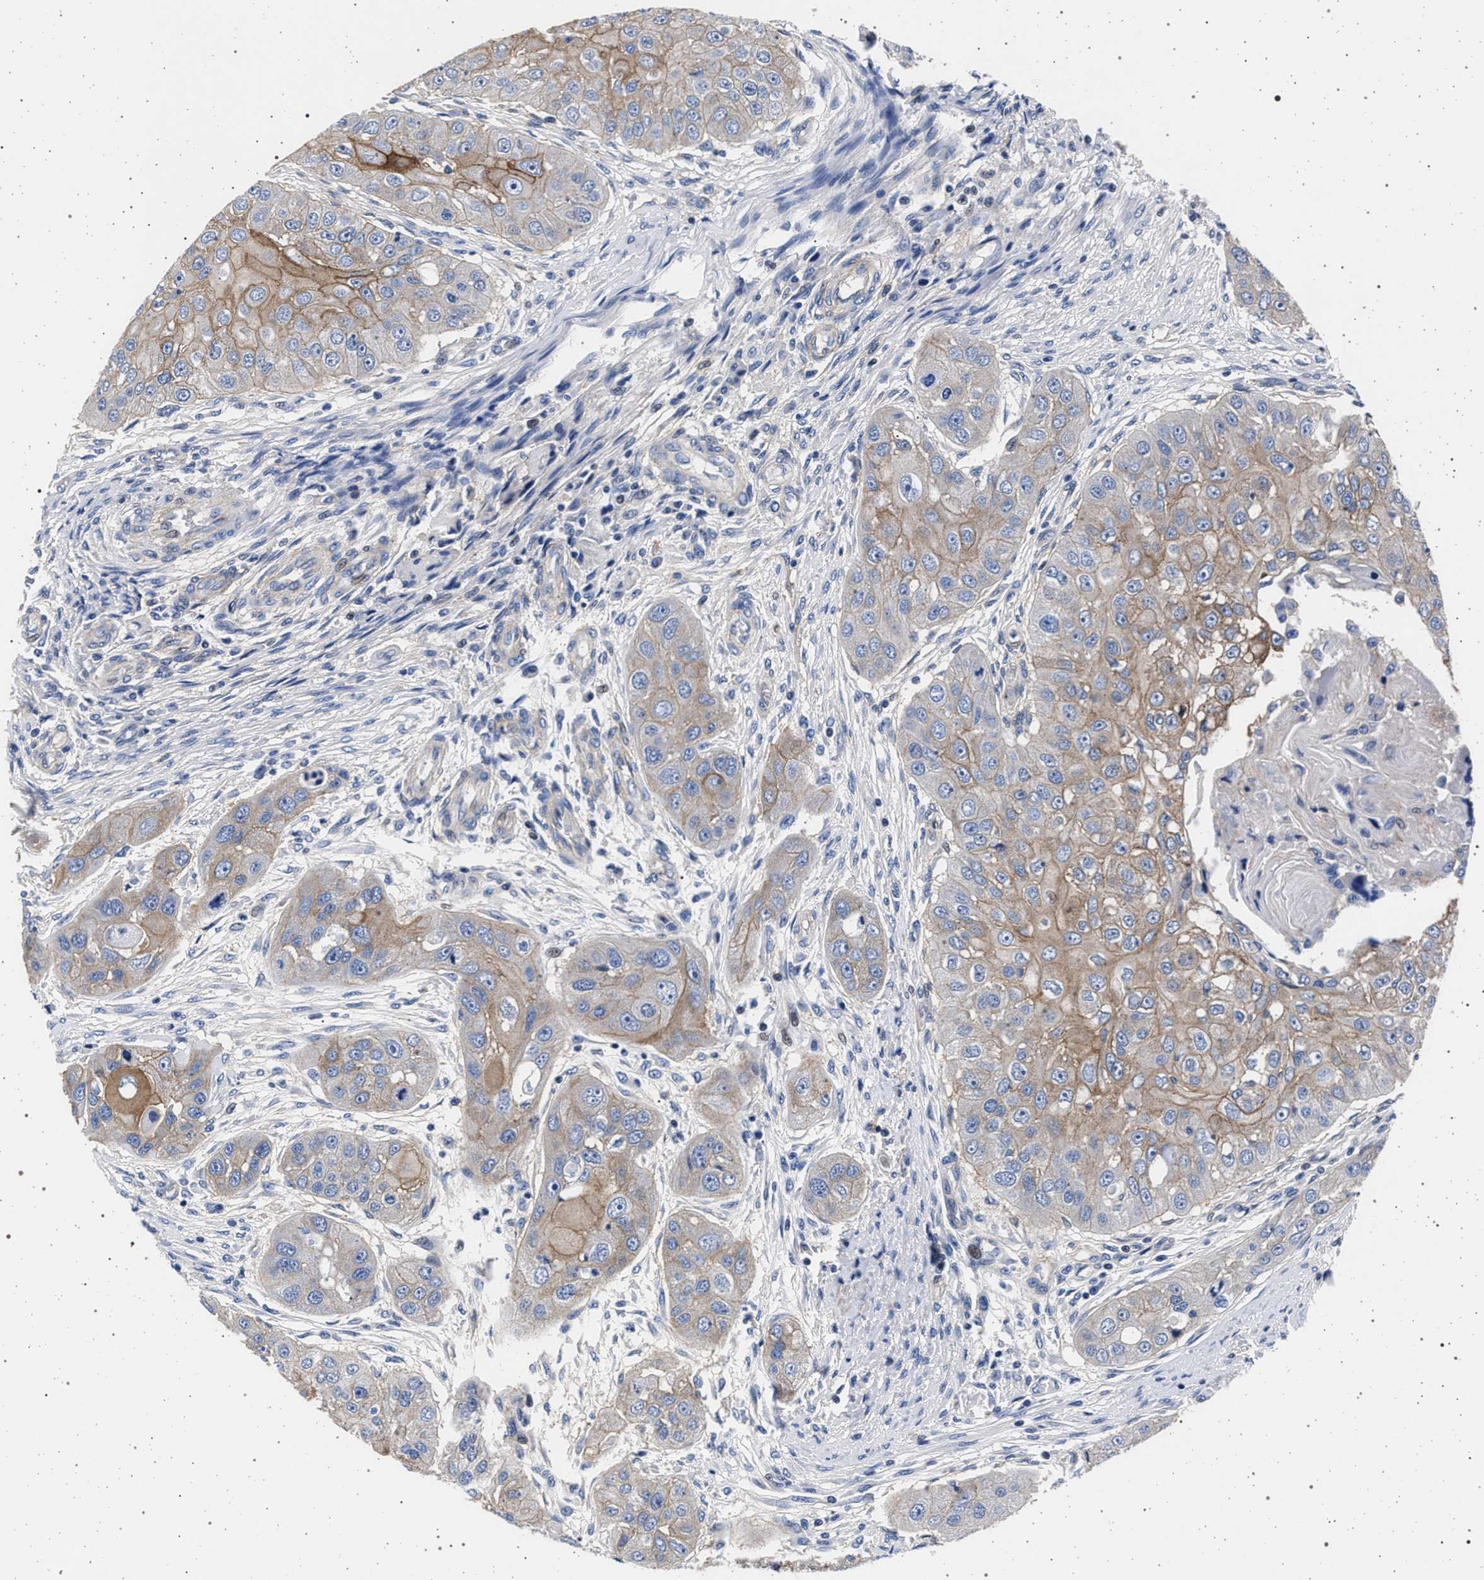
{"staining": {"intensity": "weak", "quantity": ">75%", "location": "cytoplasmic/membranous"}, "tissue": "head and neck cancer", "cell_type": "Tumor cells", "image_type": "cancer", "snomed": [{"axis": "morphology", "description": "Normal tissue, NOS"}, {"axis": "morphology", "description": "Squamous cell carcinoma, NOS"}, {"axis": "topography", "description": "Skeletal muscle"}, {"axis": "topography", "description": "Head-Neck"}], "caption": "A low amount of weak cytoplasmic/membranous positivity is present in about >75% of tumor cells in head and neck squamous cell carcinoma tissue.", "gene": "SLC9A1", "patient": {"sex": "male", "age": 51}}